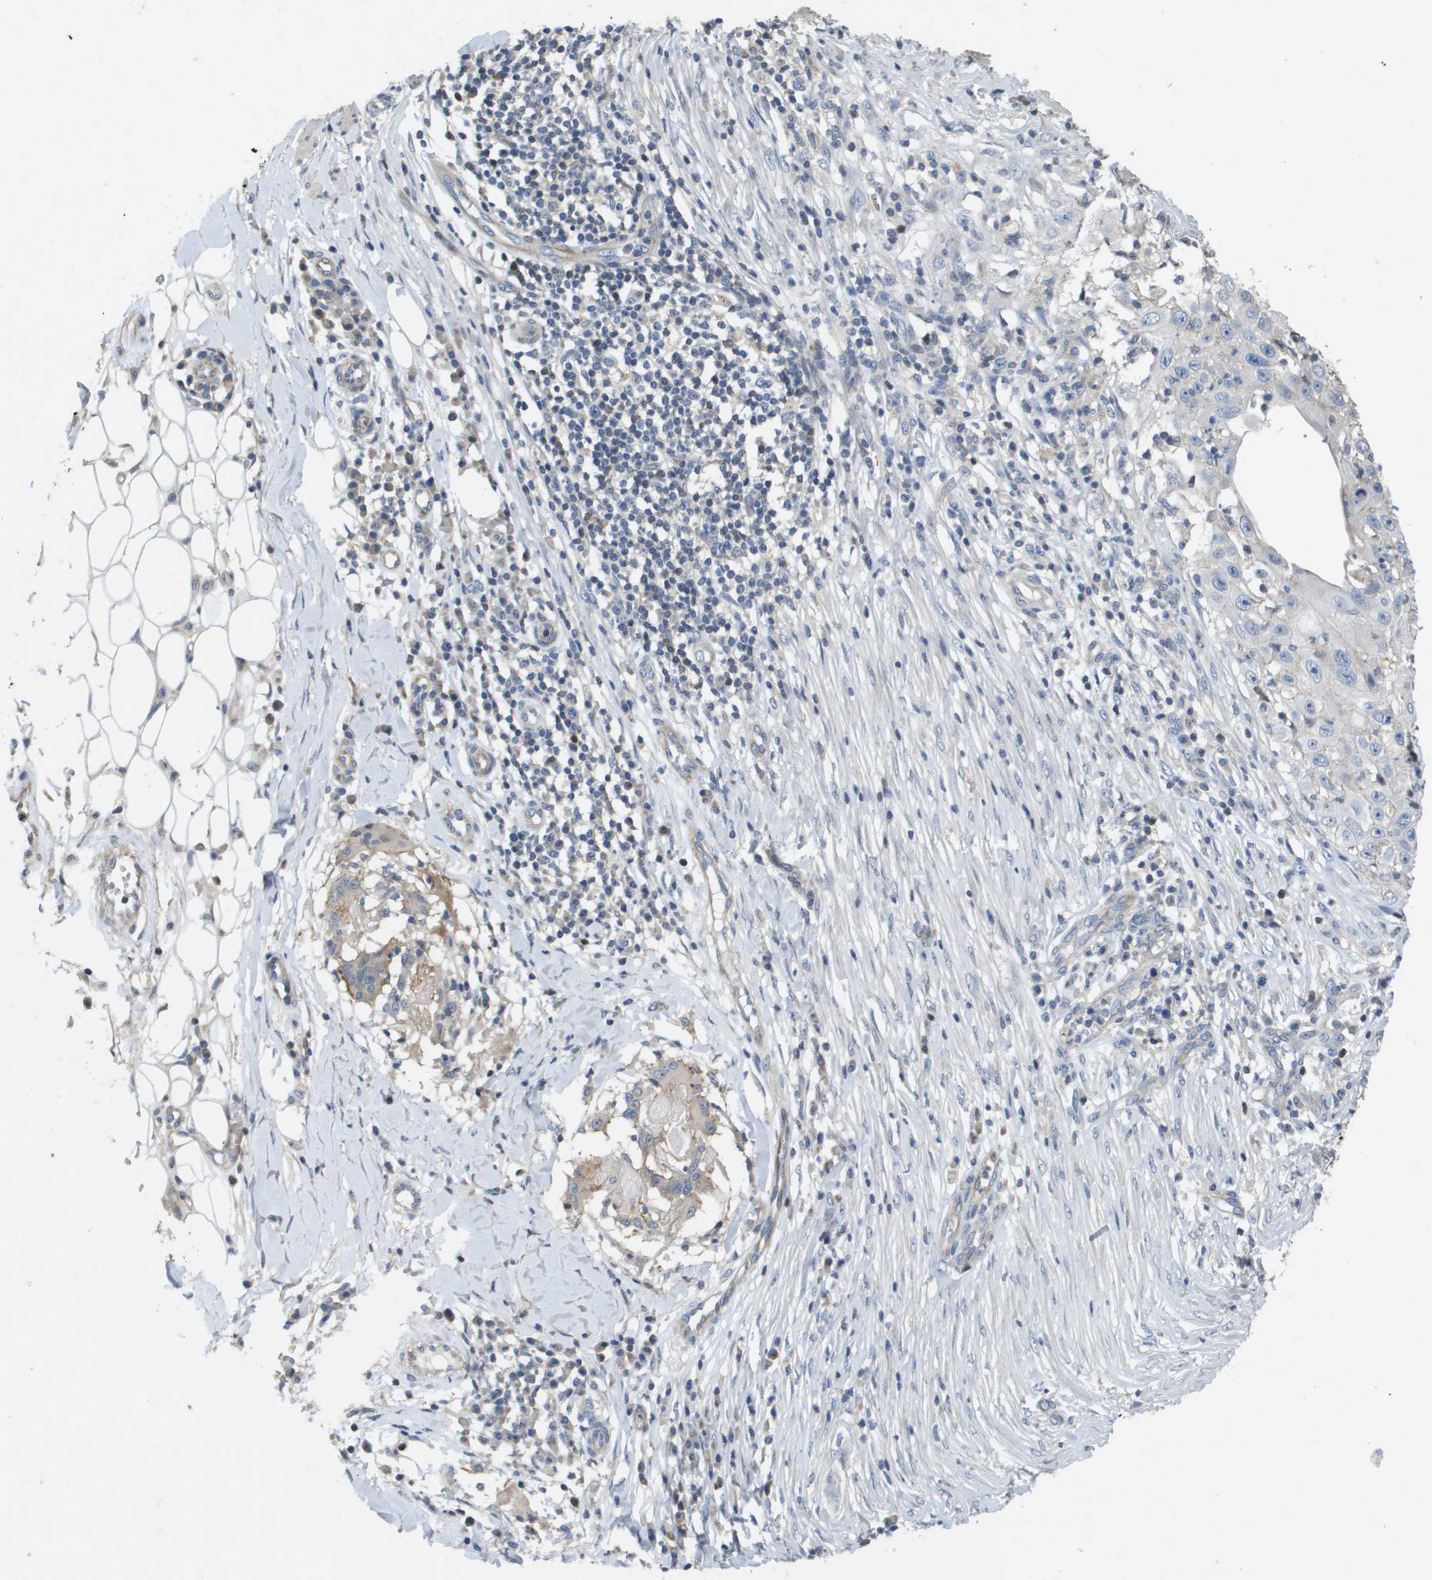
{"staining": {"intensity": "negative", "quantity": "none", "location": "none"}, "tissue": "skin cancer", "cell_type": "Tumor cells", "image_type": "cancer", "snomed": [{"axis": "morphology", "description": "Squamous cell carcinoma, NOS"}, {"axis": "topography", "description": "Skin"}], "caption": "Skin squamous cell carcinoma was stained to show a protein in brown. There is no significant staining in tumor cells.", "gene": "SCN4B", "patient": {"sex": "male", "age": 86}}